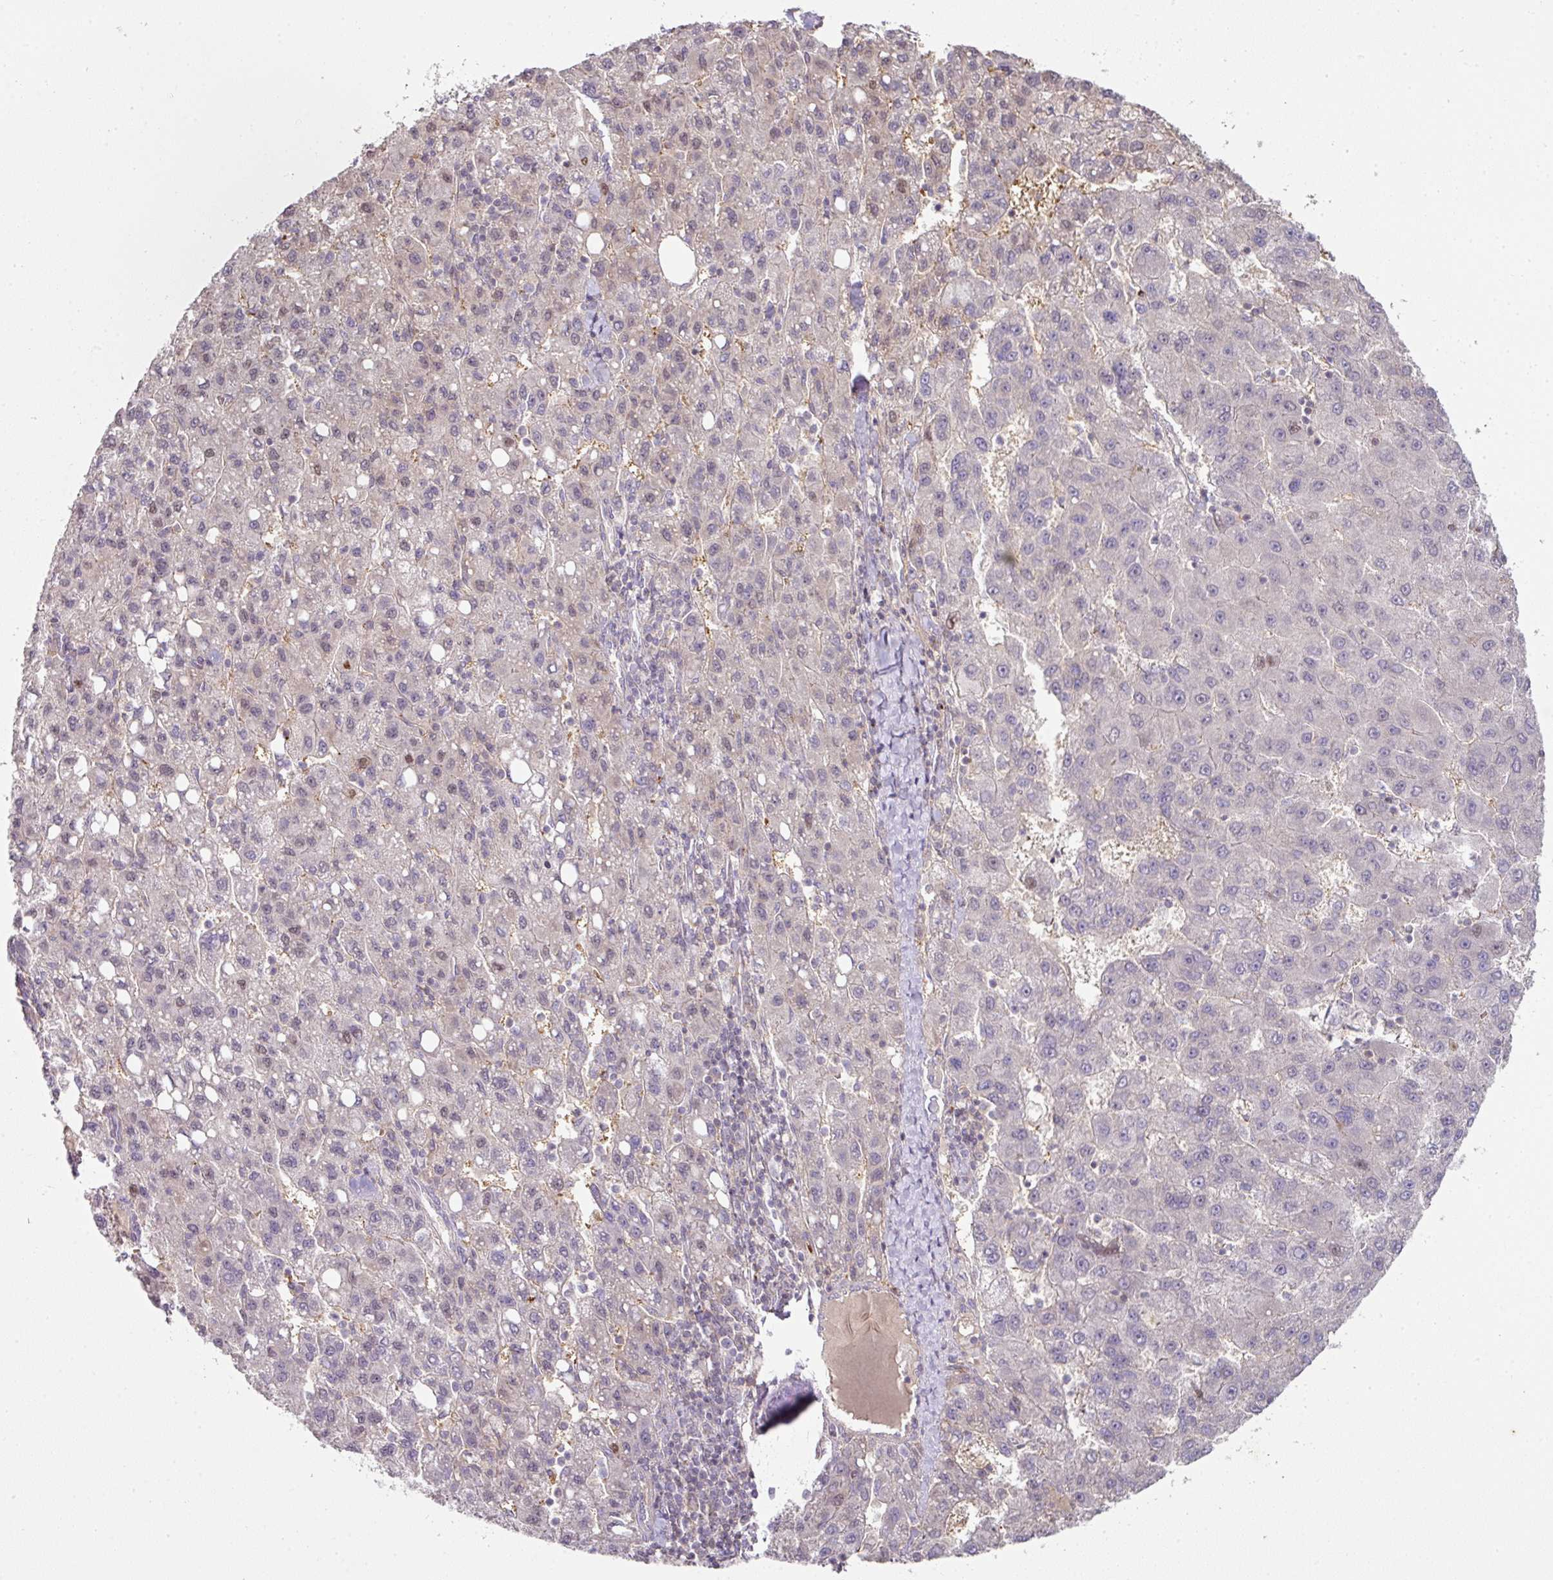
{"staining": {"intensity": "negative", "quantity": "none", "location": "none"}, "tissue": "liver cancer", "cell_type": "Tumor cells", "image_type": "cancer", "snomed": [{"axis": "morphology", "description": "Carcinoma, Hepatocellular, NOS"}, {"axis": "topography", "description": "Liver"}], "caption": "This is an immunohistochemistry (IHC) histopathology image of liver cancer. There is no positivity in tumor cells.", "gene": "ANKRD18A", "patient": {"sex": "female", "age": 82}}